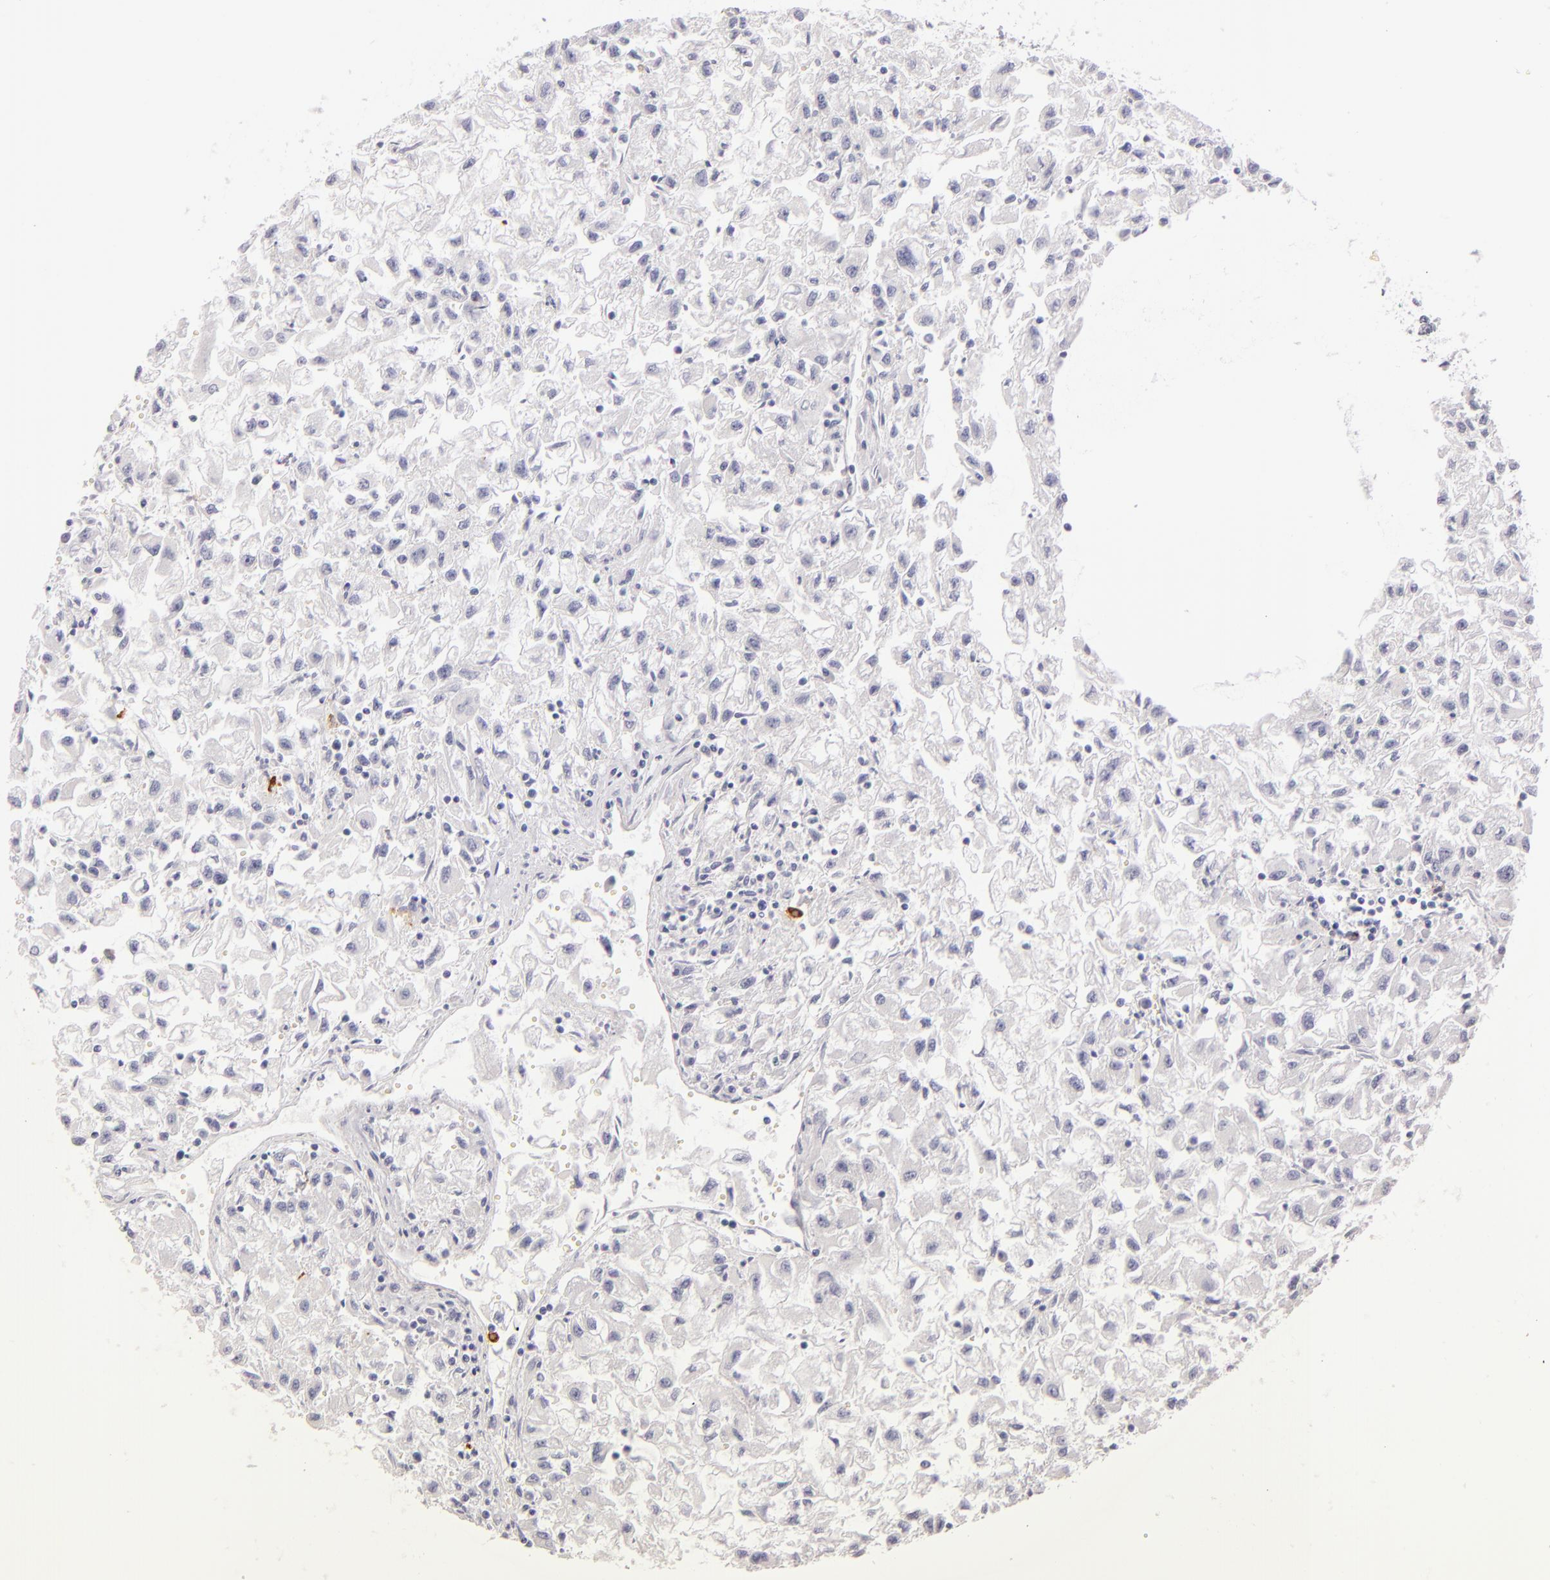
{"staining": {"intensity": "negative", "quantity": "none", "location": "none"}, "tissue": "renal cancer", "cell_type": "Tumor cells", "image_type": "cancer", "snomed": [{"axis": "morphology", "description": "Adenocarcinoma, NOS"}, {"axis": "topography", "description": "Kidney"}], "caption": "Immunohistochemistry micrograph of neoplastic tissue: human adenocarcinoma (renal) stained with DAB shows no significant protein staining in tumor cells.", "gene": "CD207", "patient": {"sex": "male", "age": 59}}